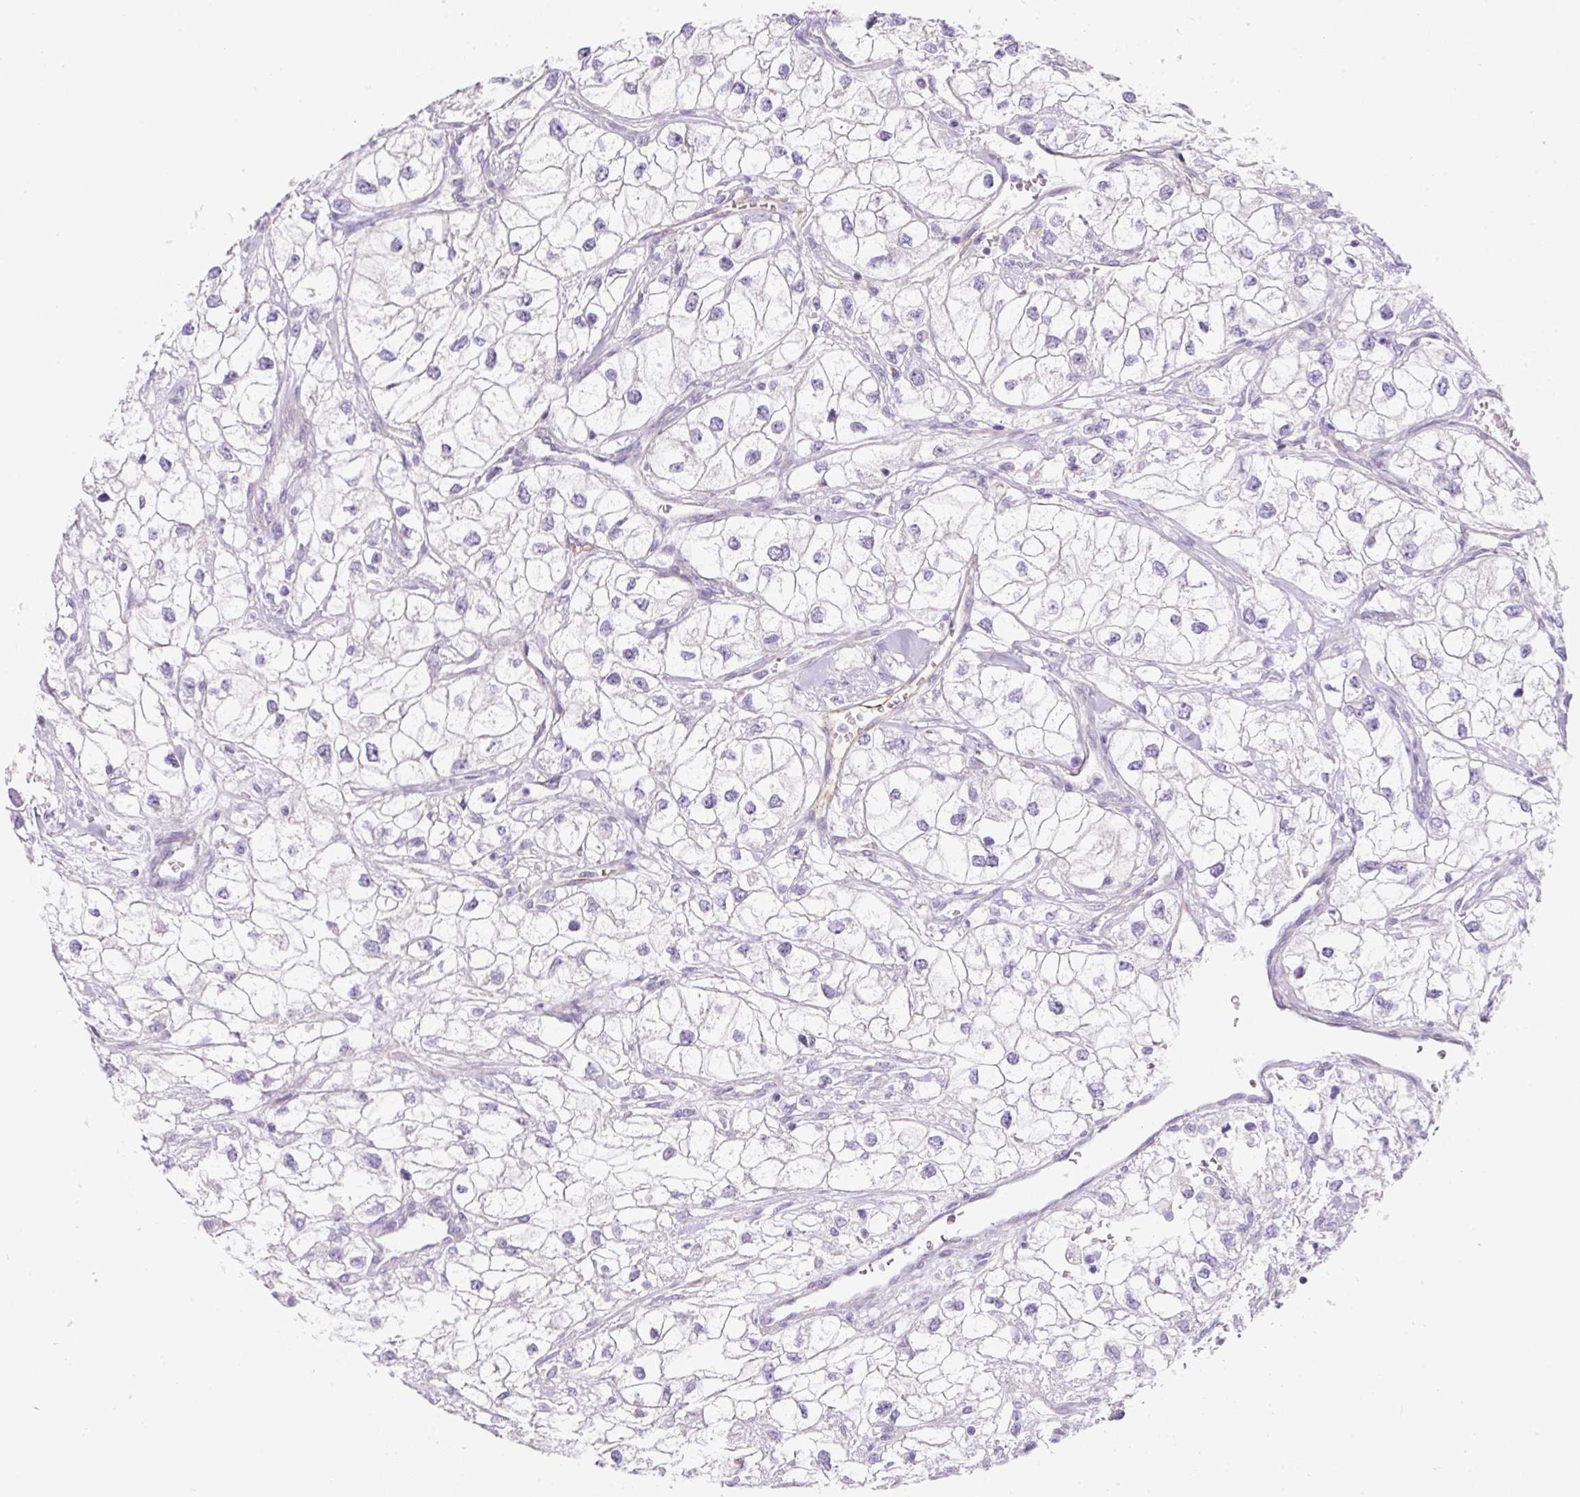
{"staining": {"intensity": "negative", "quantity": "none", "location": "none"}, "tissue": "renal cancer", "cell_type": "Tumor cells", "image_type": "cancer", "snomed": [{"axis": "morphology", "description": "Adenocarcinoma, NOS"}, {"axis": "topography", "description": "Kidney"}], "caption": "This image is of renal adenocarcinoma stained with IHC to label a protein in brown with the nuclei are counter-stained blue. There is no staining in tumor cells.", "gene": "ERAP2", "patient": {"sex": "male", "age": 59}}